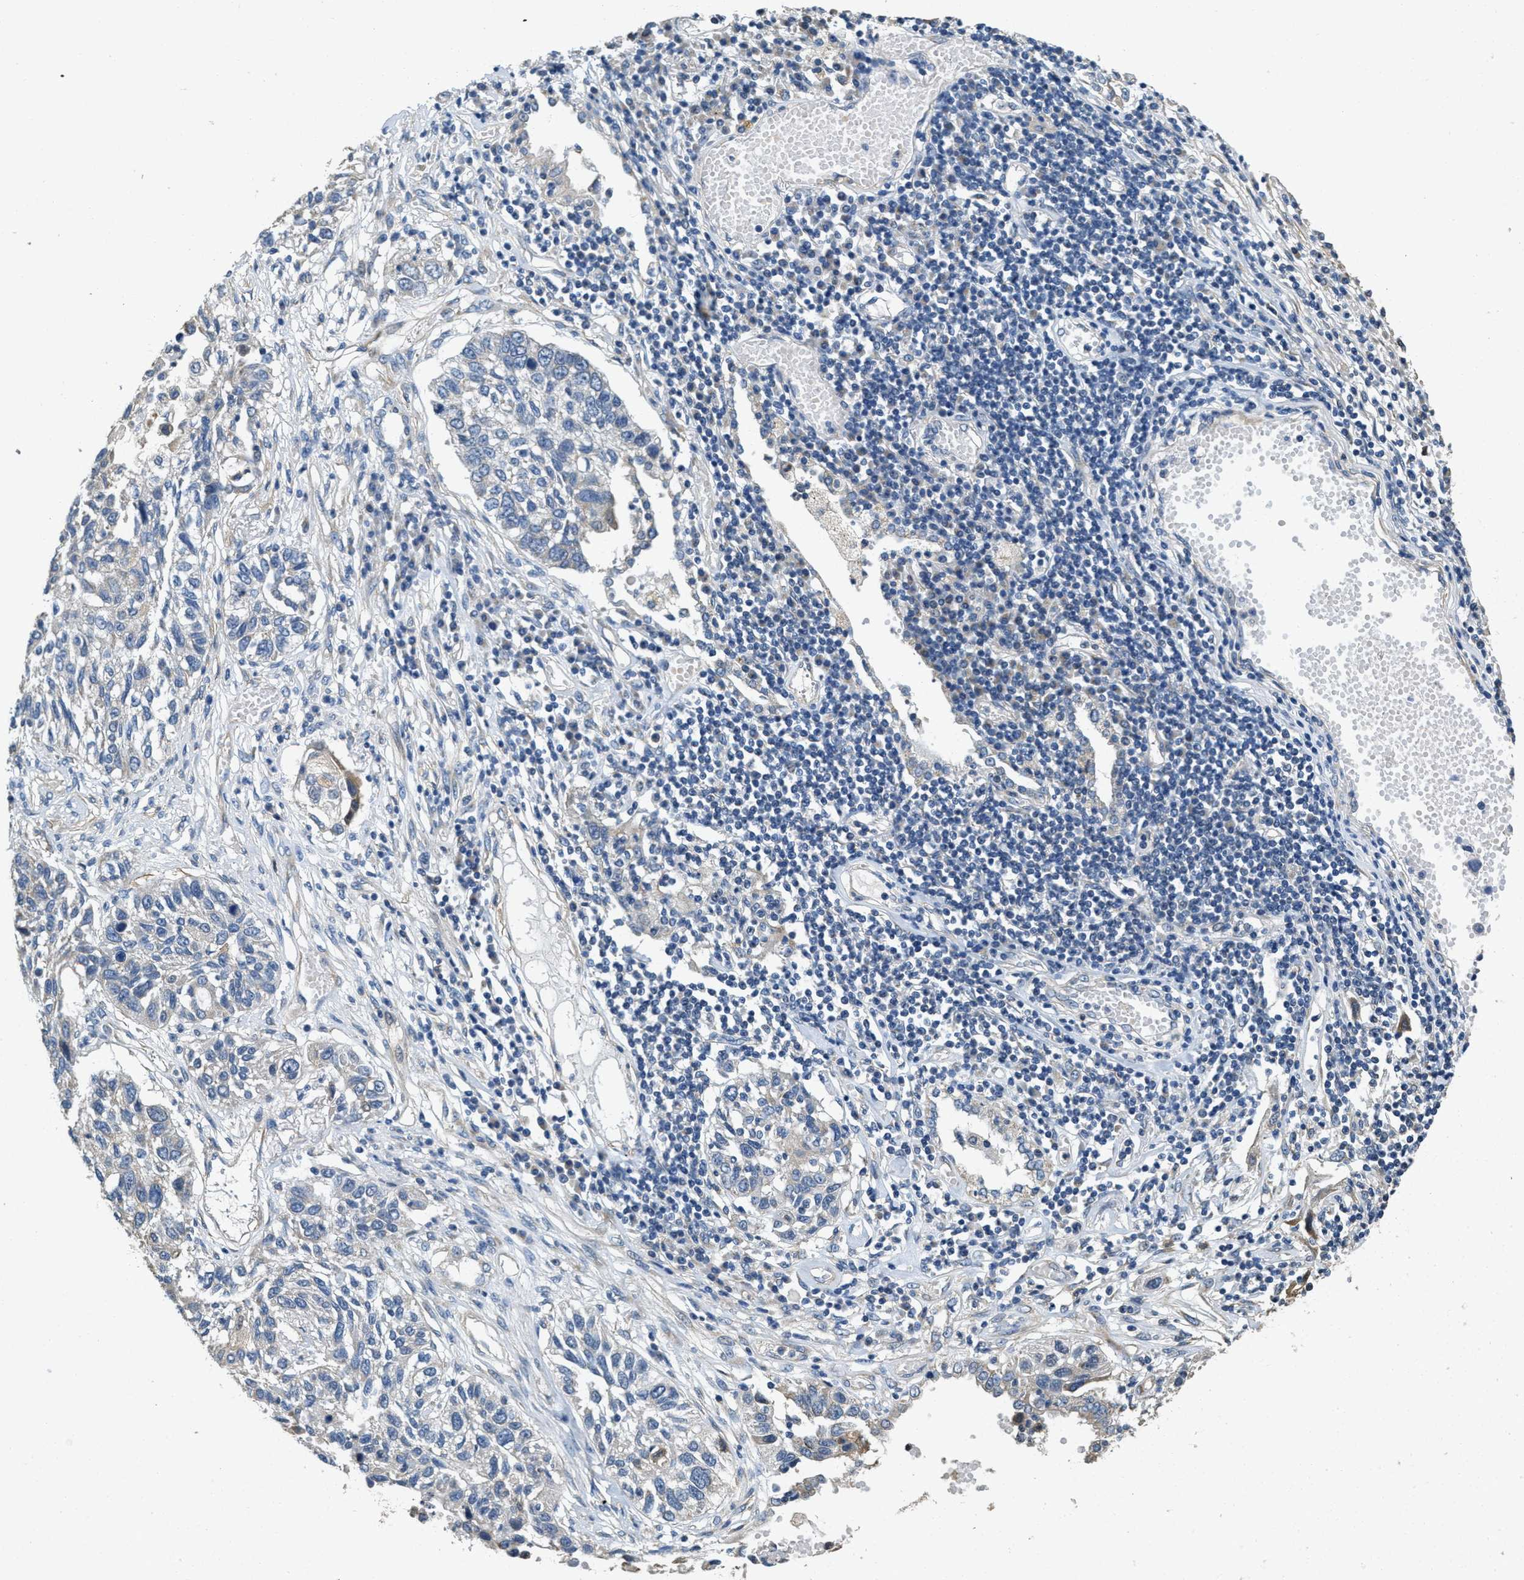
{"staining": {"intensity": "negative", "quantity": "none", "location": "none"}, "tissue": "lung cancer", "cell_type": "Tumor cells", "image_type": "cancer", "snomed": [{"axis": "morphology", "description": "Squamous cell carcinoma, NOS"}, {"axis": "topography", "description": "Lung"}], "caption": "Immunohistochemistry (IHC) photomicrograph of neoplastic tissue: squamous cell carcinoma (lung) stained with DAB (3,3'-diaminobenzidine) reveals no significant protein positivity in tumor cells.", "gene": "TOMM70", "patient": {"sex": "male", "age": 71}}